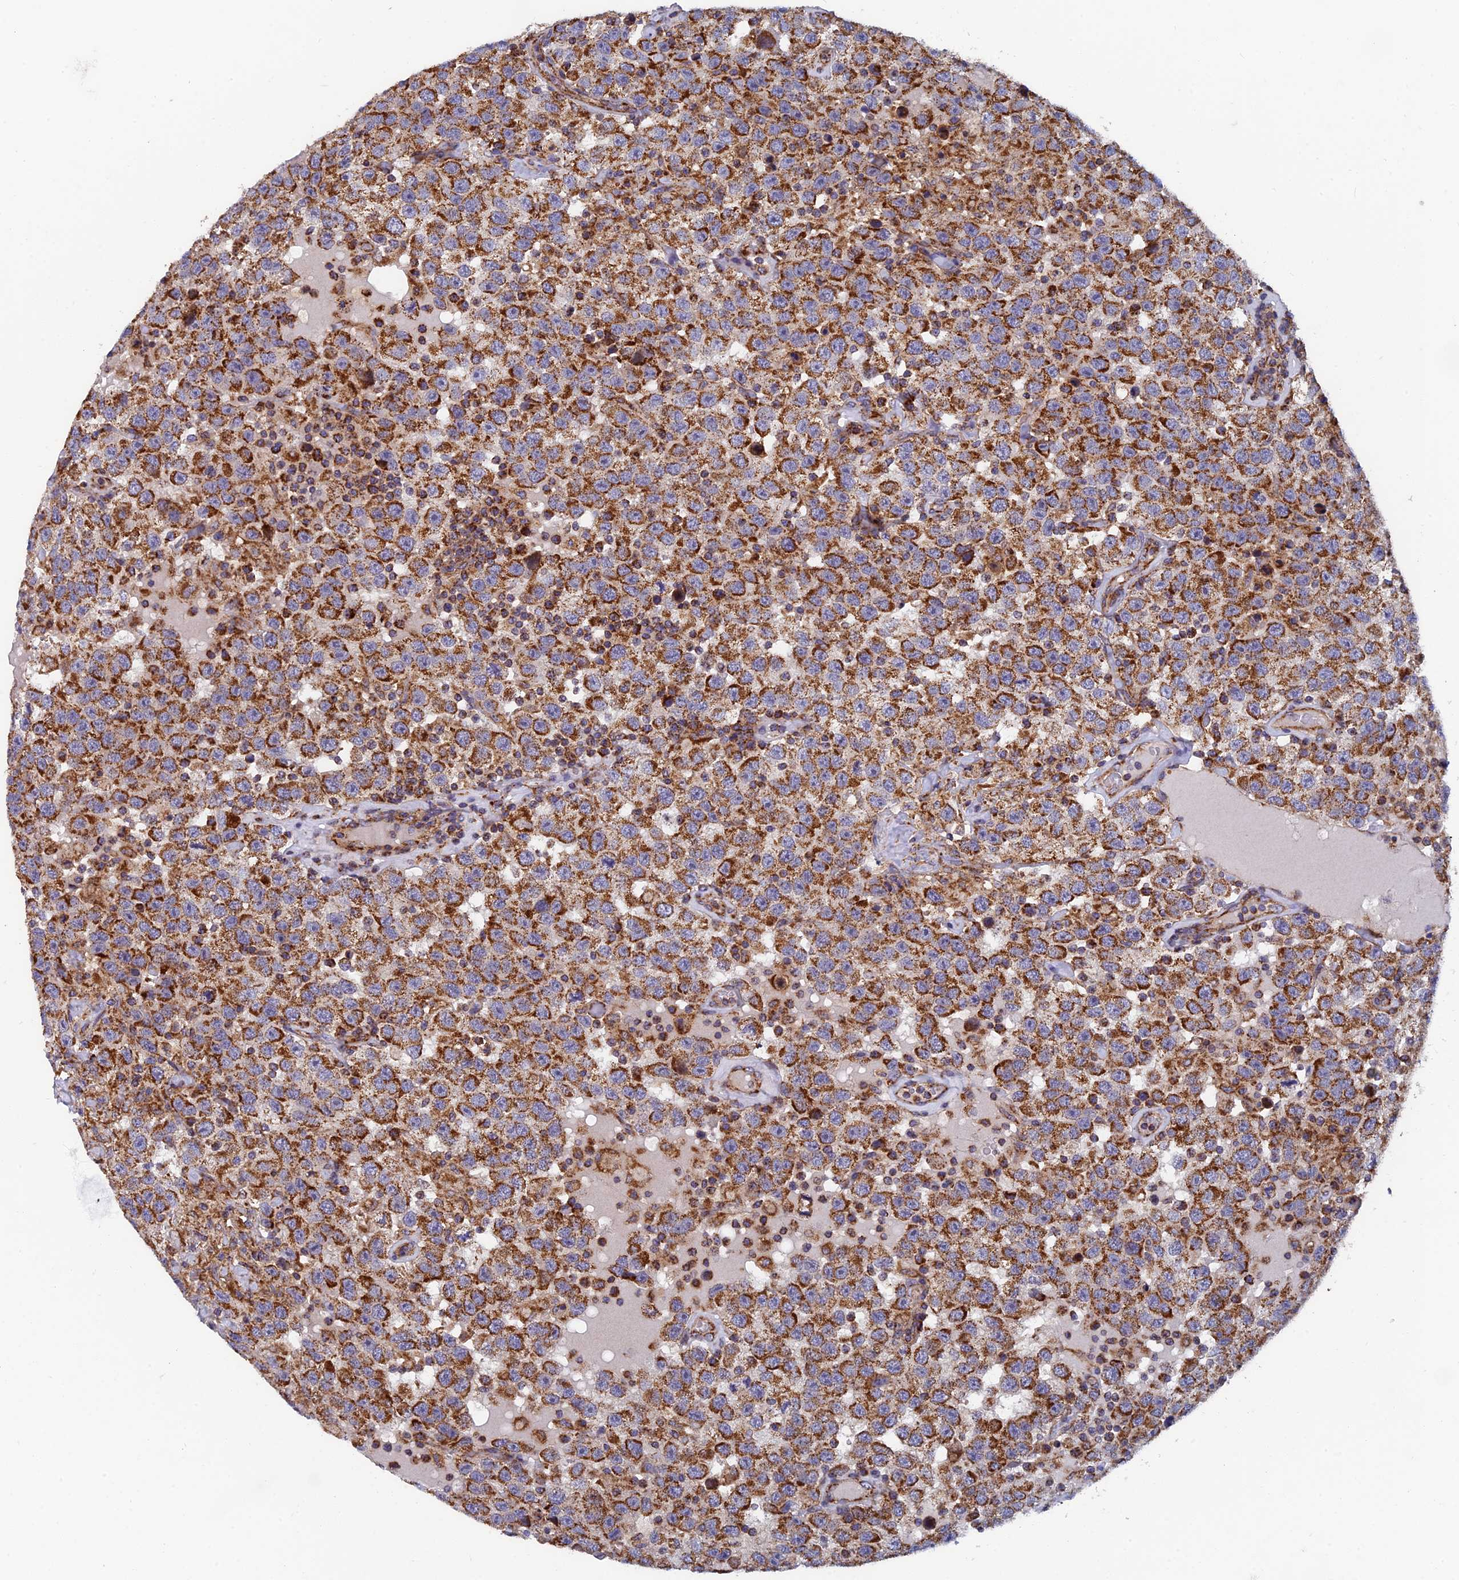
{"staining": {"intensity": "strong", "quantity": ">75%", "location": "cytoplasmic/membranous"}, "tissue": "testis cancer", "cell_type": "Tumor cells", "image_type": "cancer", "snomed": [{"axis": "morphology", "description": "Seminoma, NOS"}, {"axis": "topography", "description": "Testis"}], "caption": "Testis seminoma was stained to show a protein in brown. There is high levels of strong cytoplasmic/membranous staining in about >75% of tumor cells. Using DAB (3,3'-diaminobenzidine) (brown) and hematoxylin (blue) stains, captured at high magnification using brightfield microscopy.", "gene": "MRPS9", "patient": {"sex": "male", "age": 41}}